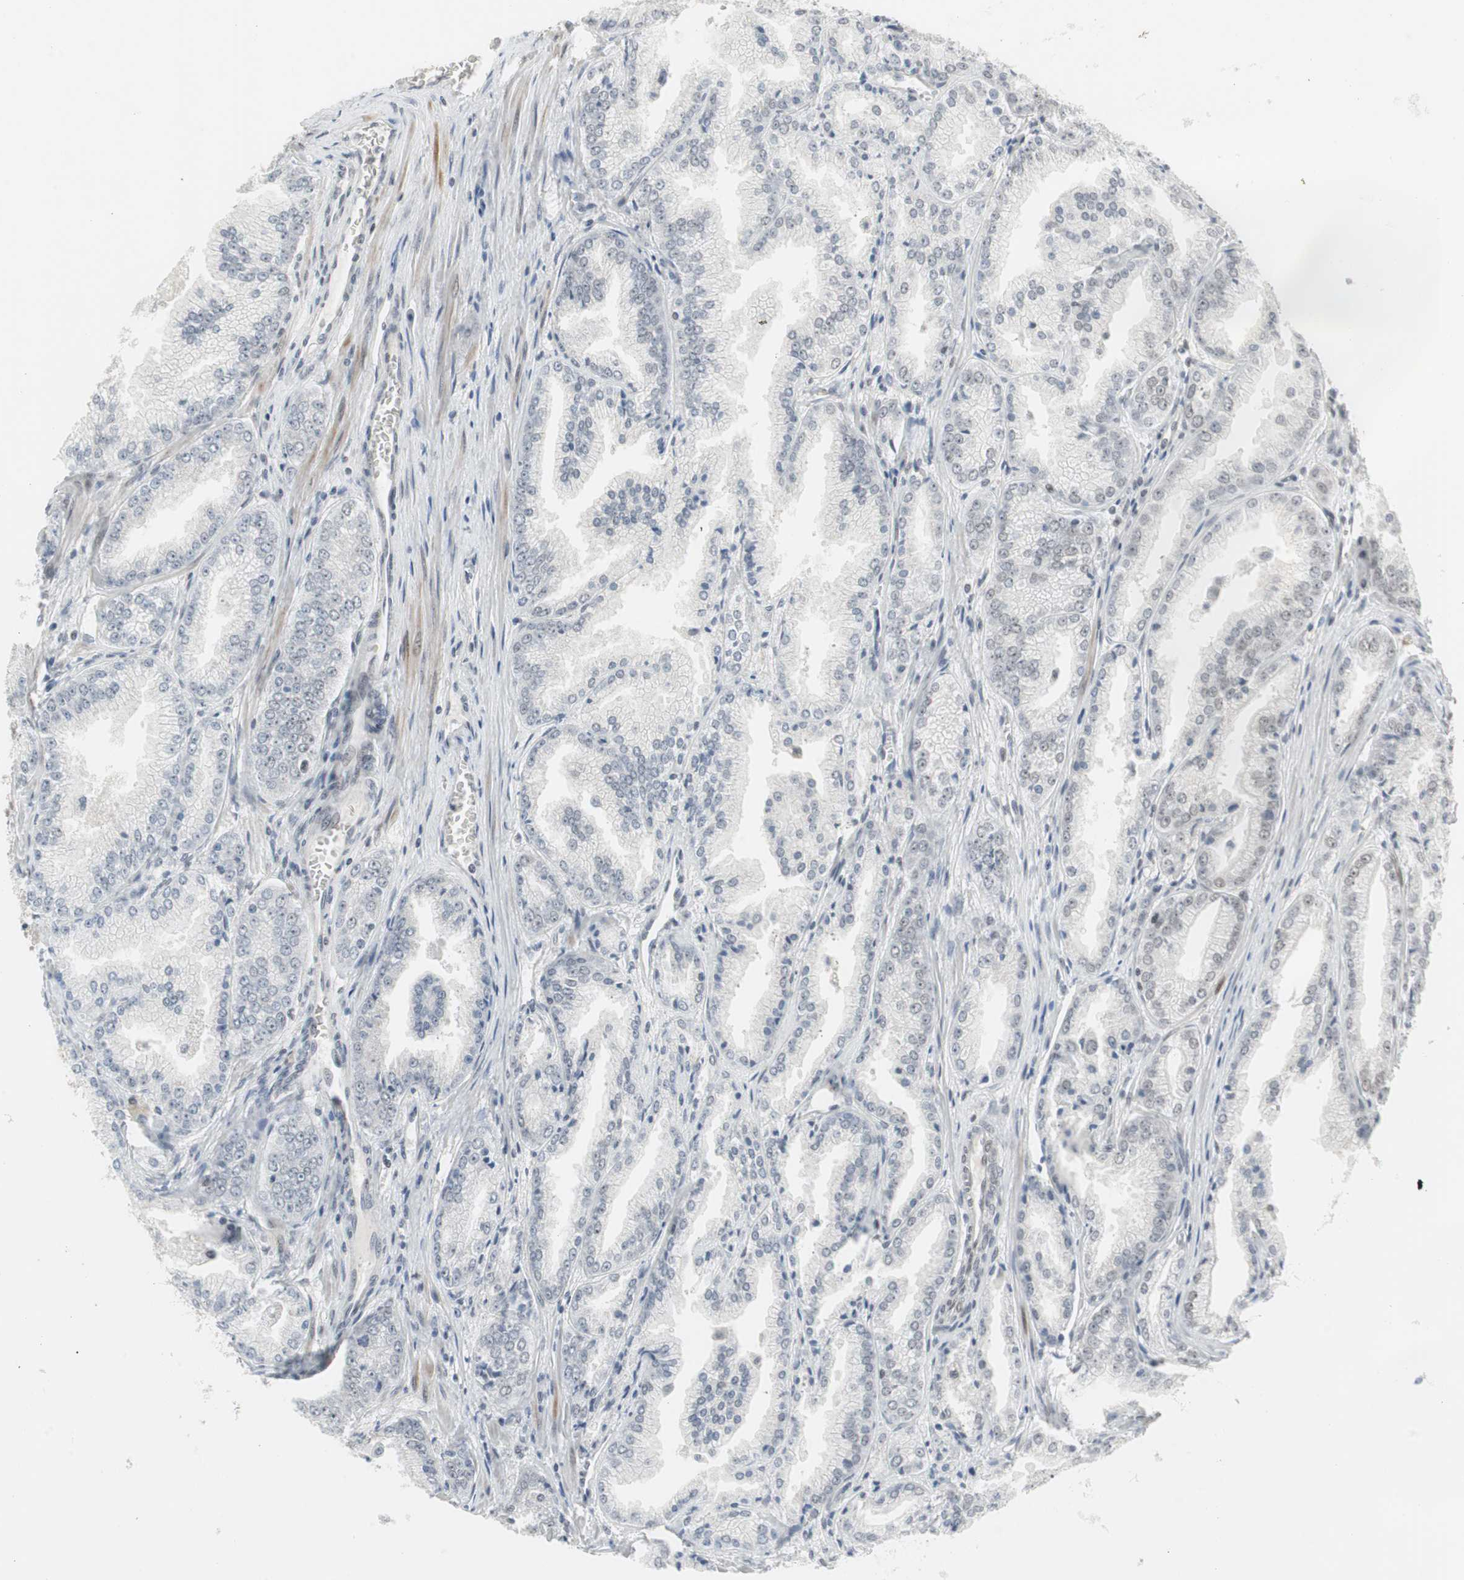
{"staining": {"intensity": "negative", "quantity": "none", "location": "none"}, "tissue": "prostate cancer", "cell_type": "Tumor cells", "image_type": "cancer", "snomed": [{"axis": "morphology", "description": "Adenocarcinoma, High grade"}, {"axis": "topography", "description": "Prostate"}], "caption": "Prostate adenocarcinoma (high-grade) was stained to show a protein in brown. There is no significant staining in tumor cells.", "gene": "RTF1", "patient": {"sex": "male", "age": 61}}